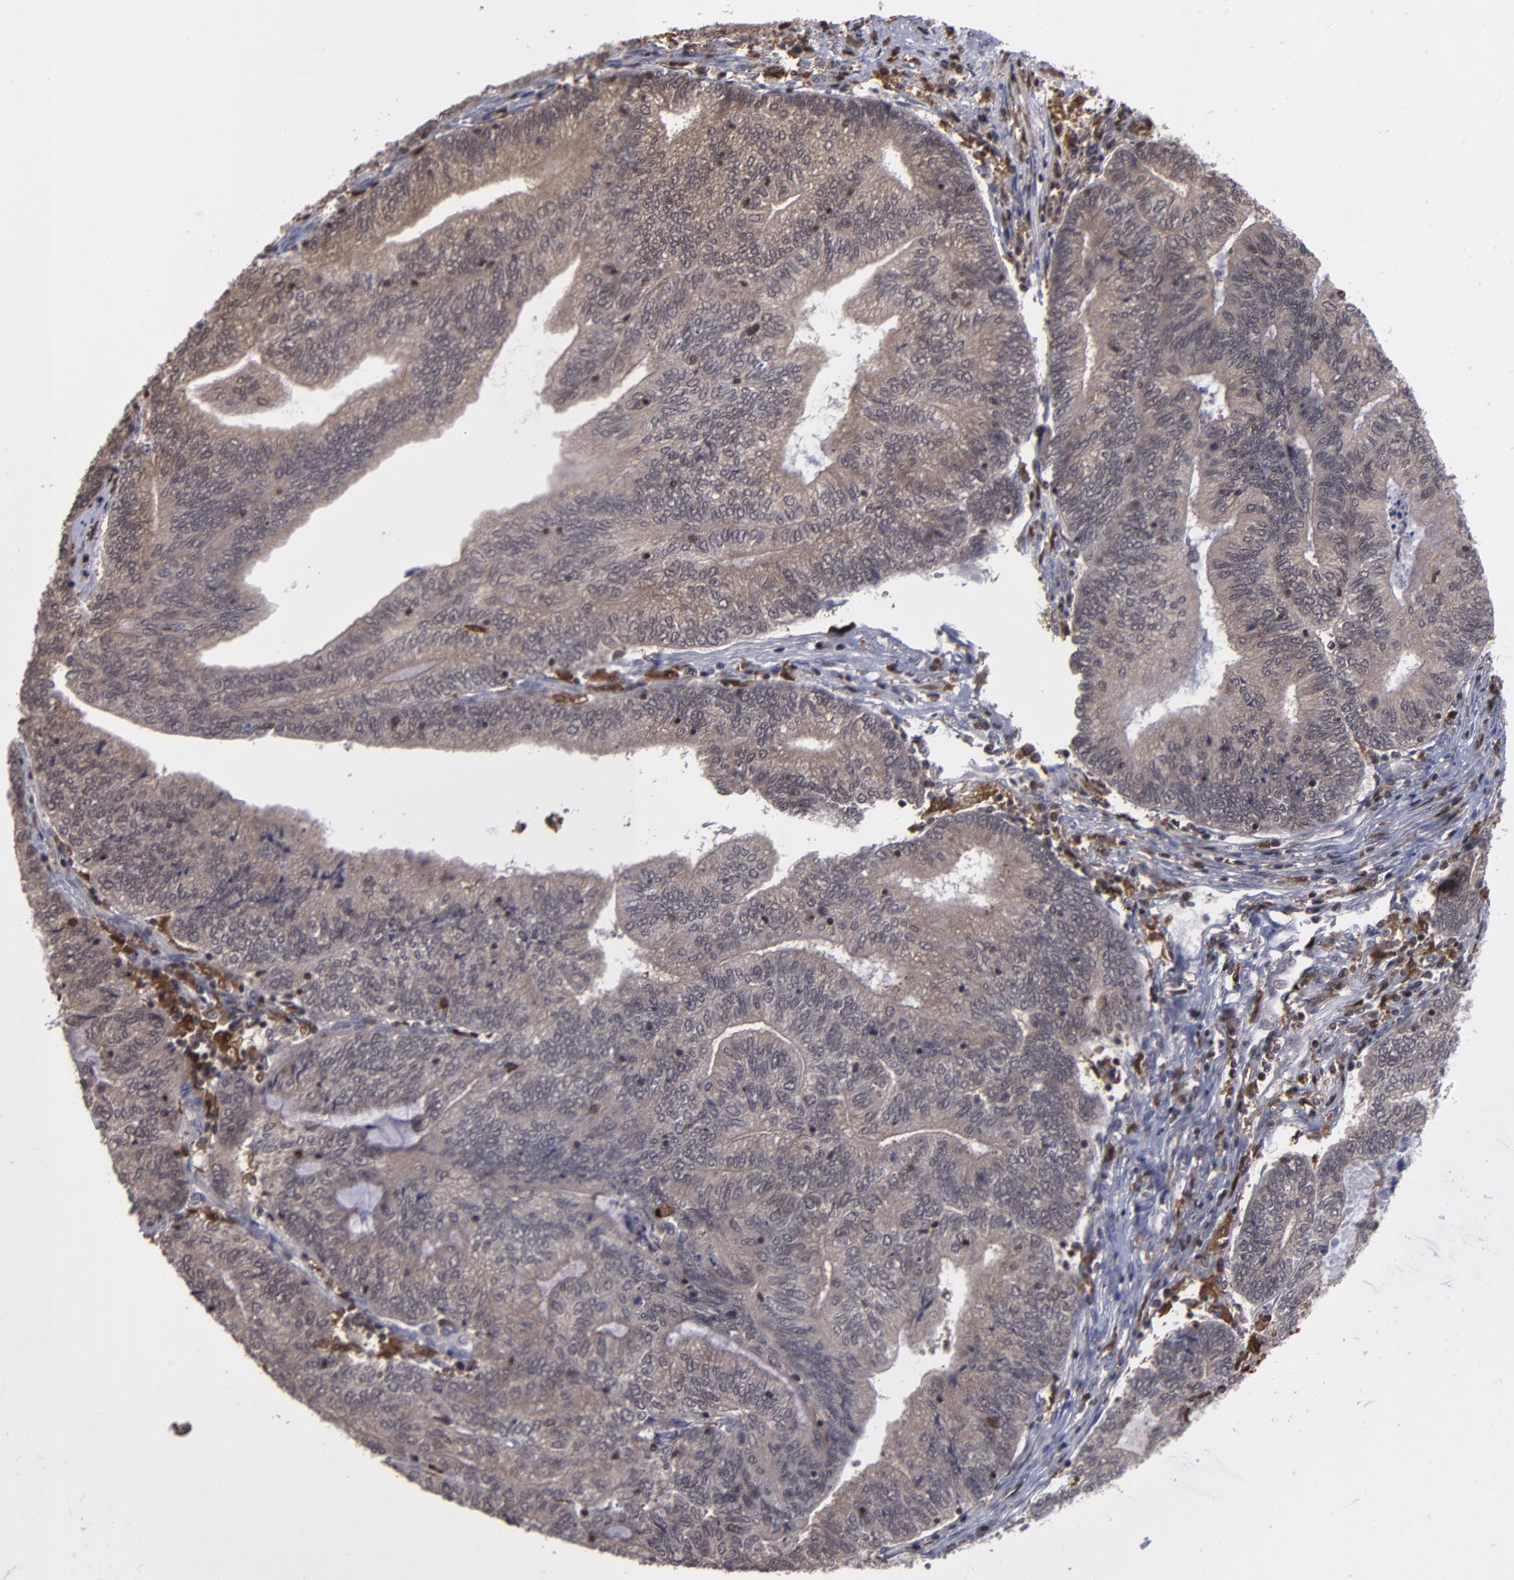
{"staining": {"intensity": "weak", "quantity": ">75%", "location": "cytoplasmic/membranous,nuclear"}, "tissue": "endometrial cancer", "cell_type": "Tumor cells", "image_type": "cancer", "snomed": [{"axis": "morphology", "description": "Adenocarcinoma, NOS"}, {"axis": "topography", "description": "Uterus"}, {"axis": "topography", "description": "Endometrium"}], "caption": "Weak cytoplasmic/membranous and nuclear staining is appreciated in approximately >75% of tumor cells in endometrial adenocarcinoma.", "gene": "GRB2", "patient": {"sex": "female", "age": 70}}